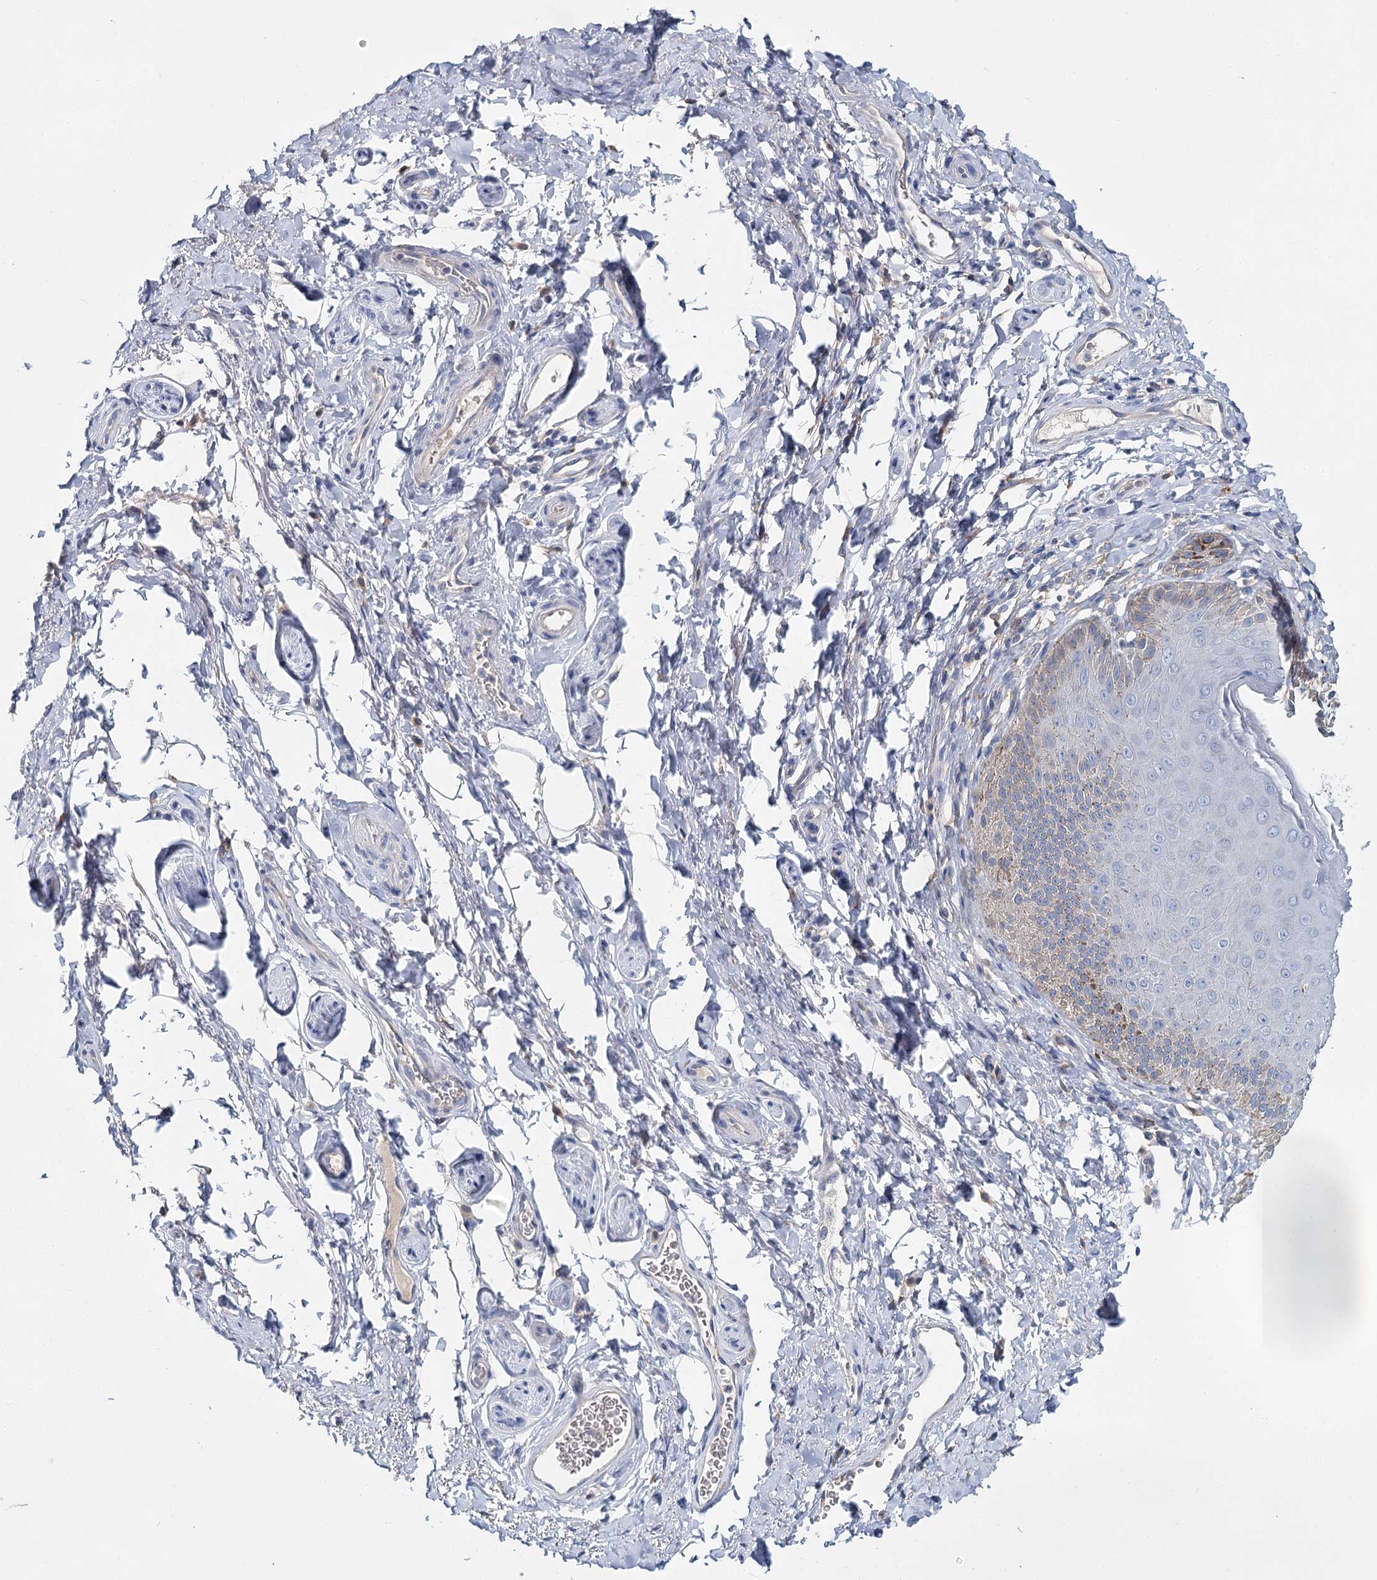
{"staining": {"intensity": "weak", "quantity": "<25%", "location": "cytoplasmic/membranous"}, "tissue": "skin", "cell_type": "Epidermal cells", "image_type": "normal", "snomed": [{"axis": "morphology", "description": "Normal tissue, NOS"}, {"axis": "topography", "description": "Anal"}], "caption": "Immunohistochemistry image of normal skin: skin stained with DAB displays no significant protein positivity in epidermal cells.", "gene": "ANKRD16", "patient": {"sex": "male", "age": 44}}